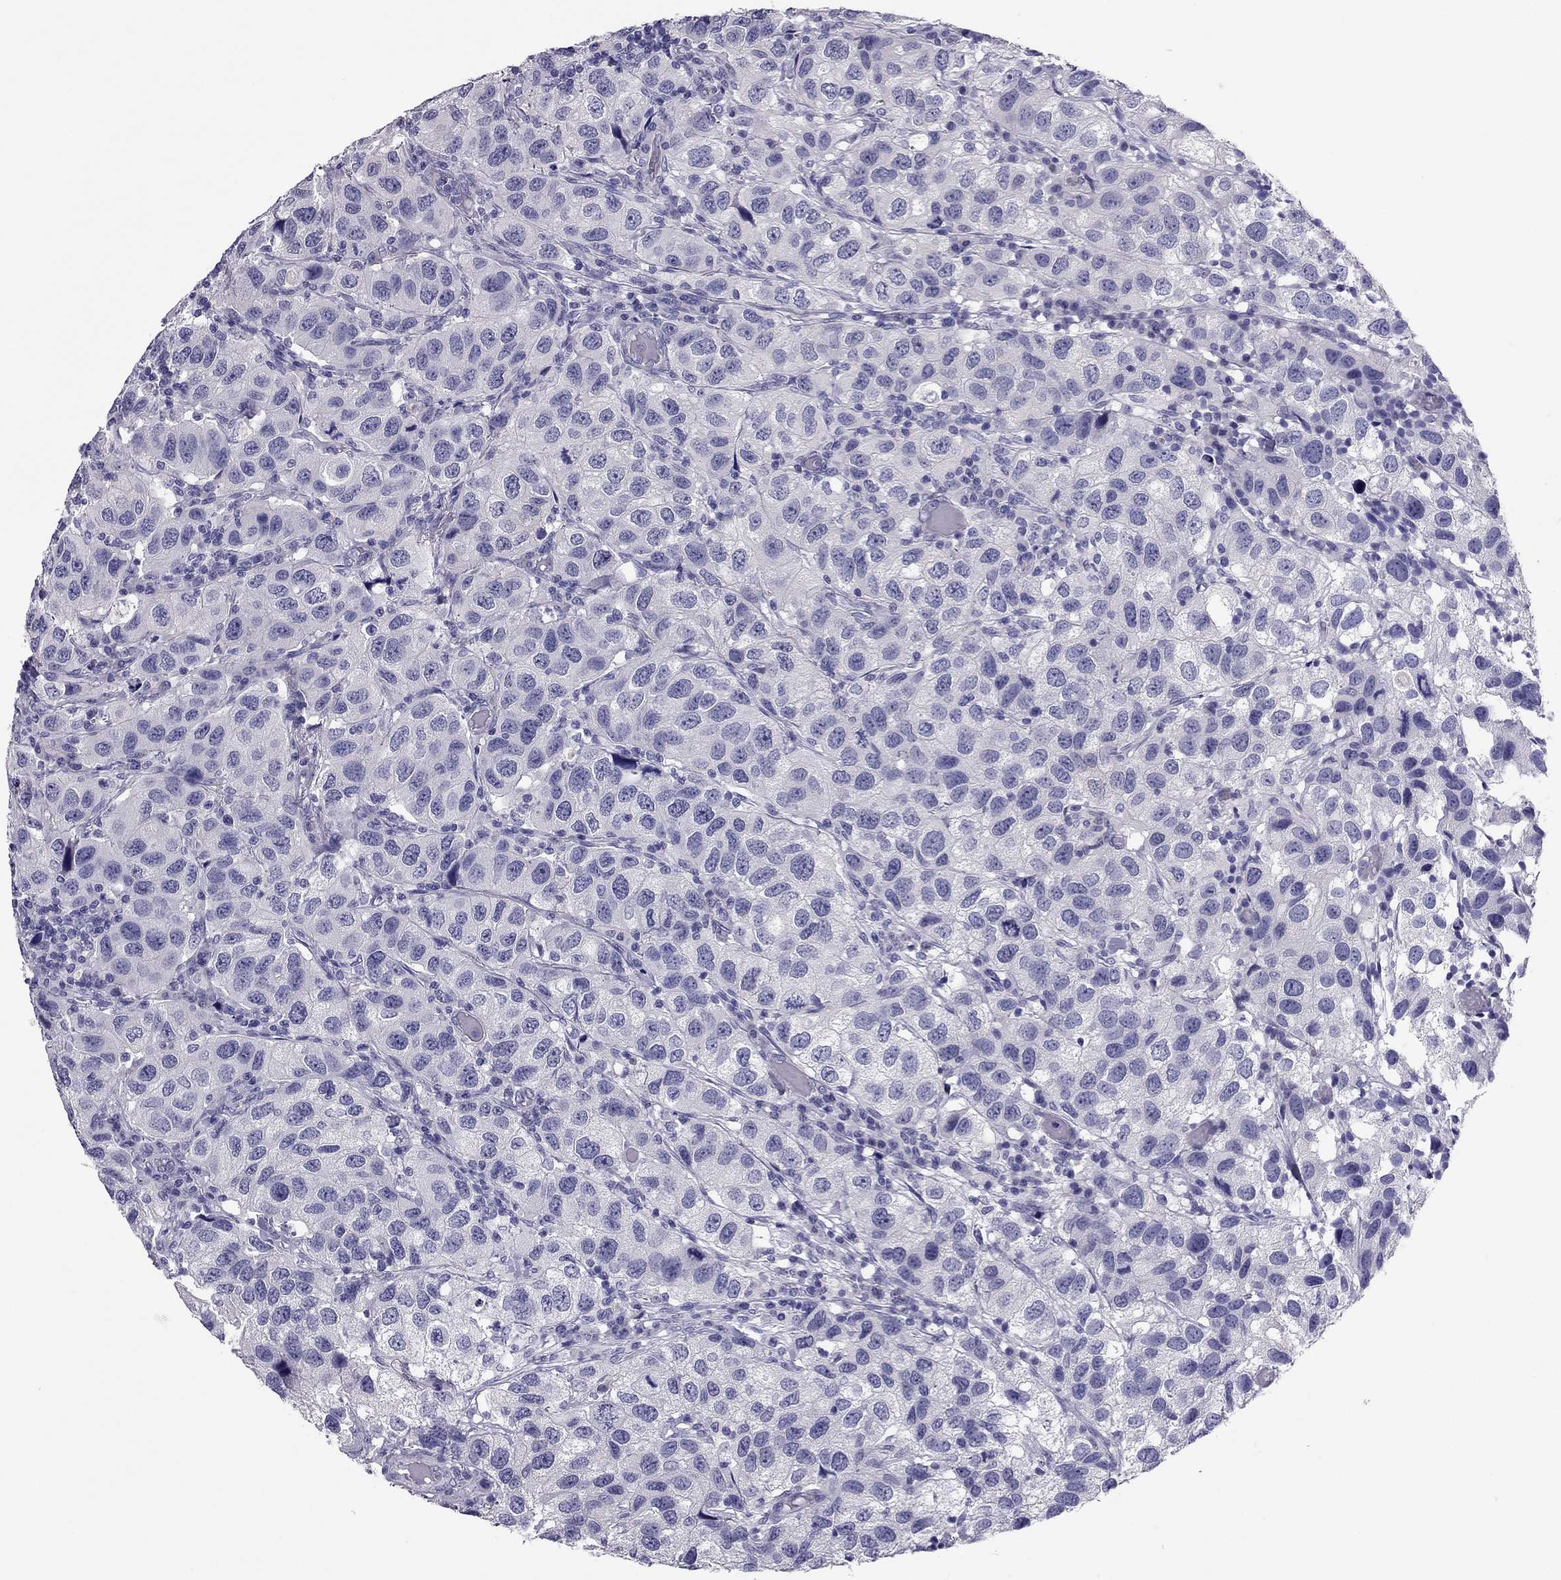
{"staining": {"intensity": "negative", "quantity": "none", "location": "none"}, "tissue": "urothelial cancer", "cell_type": "Tumor cells", "image_type": "cancer", "snomed": [{"axis": "morphology", "description": "Urothelial carcinoma, High grade"}, {"axis": "topography", "description": "Urinary bladder"}], "caption": "Micrograph shows no protein staining in tumor cells of high-grade urothelial carcinoma tissue.", "gene": "PDE6A", "patient": {"sex": "male", "age": 79}}